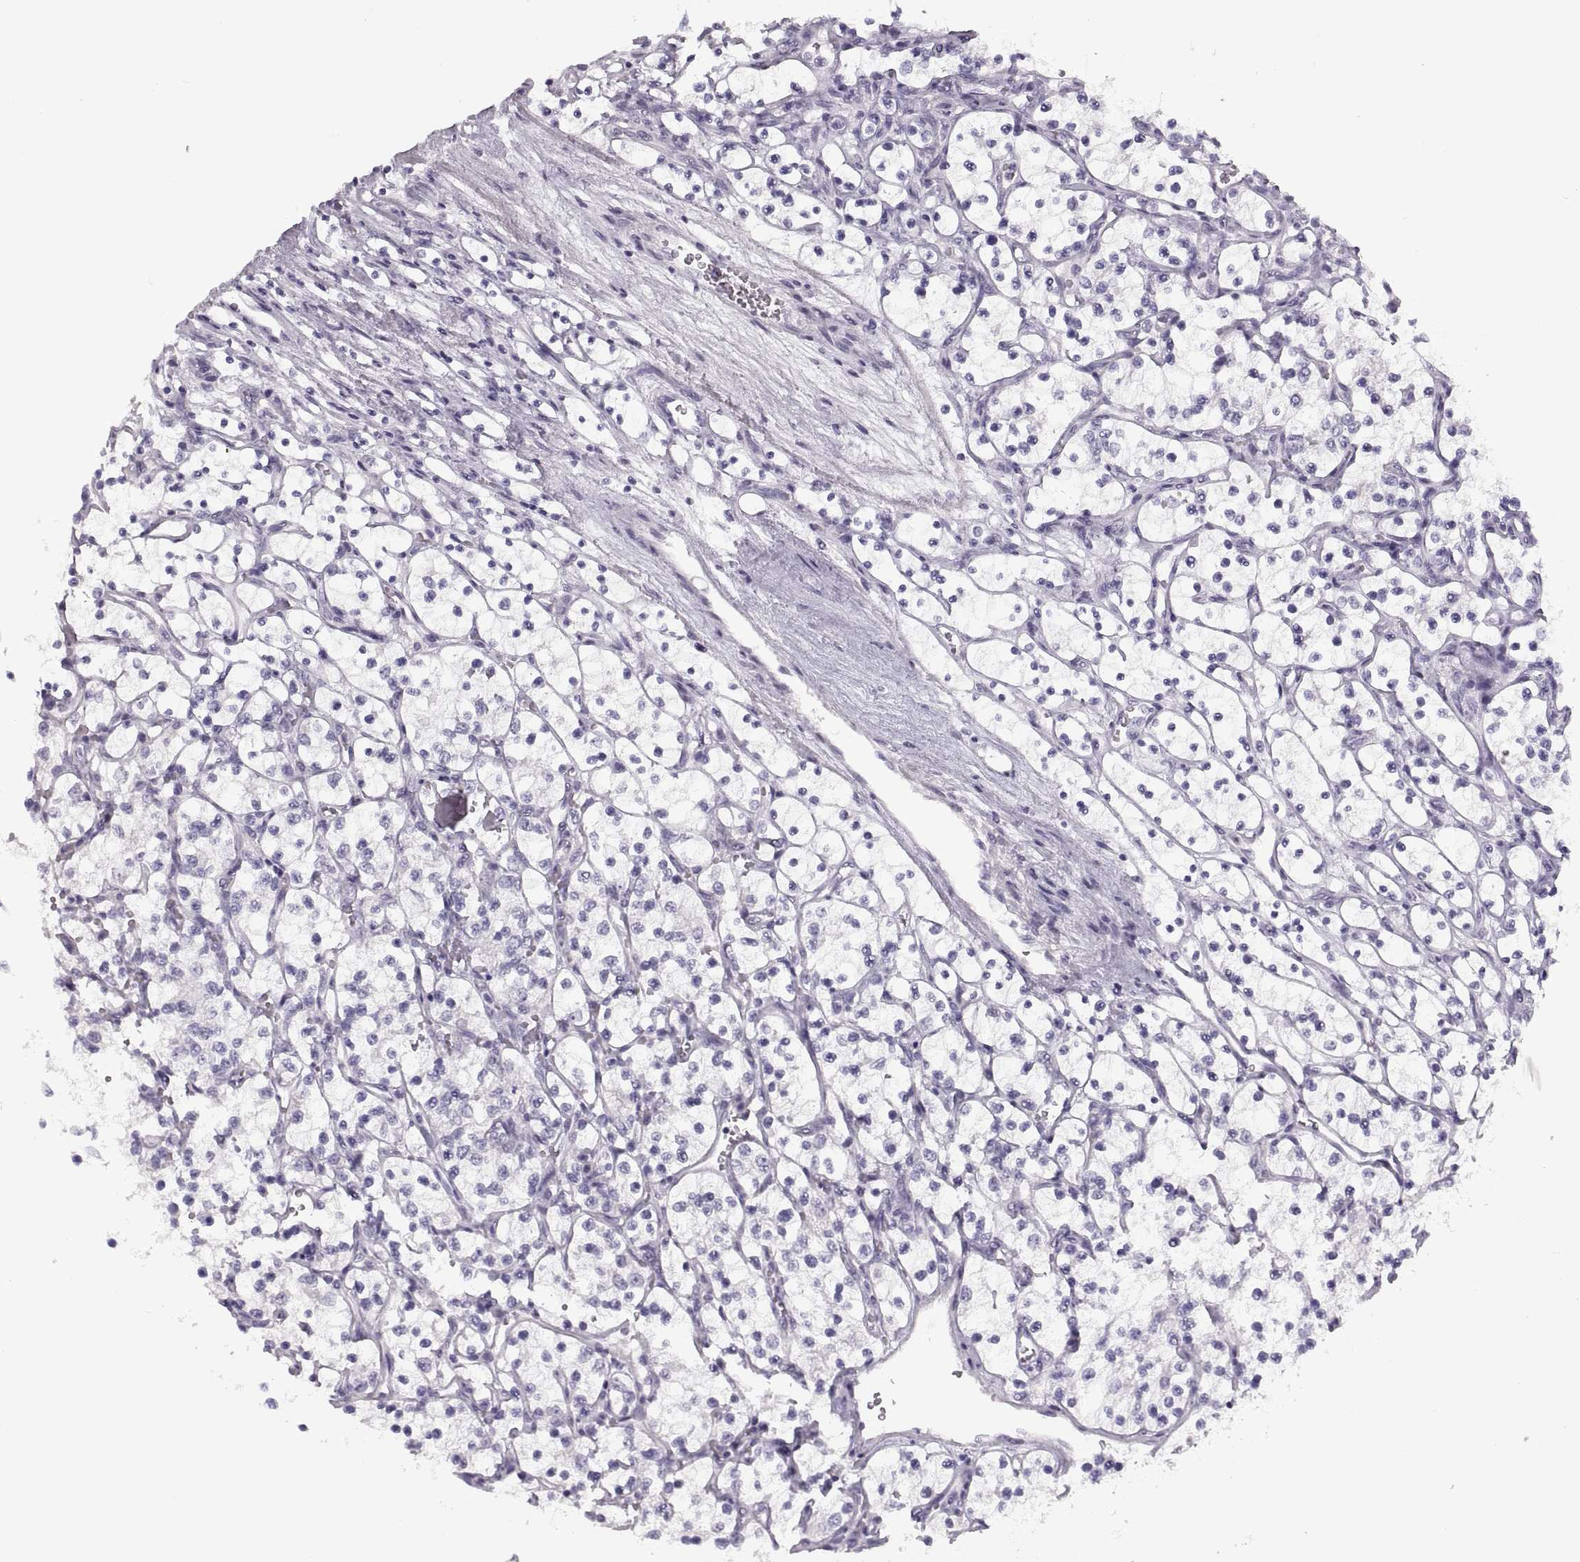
{"staining": {"intensity": "negative", "quantity": "none", "location": "none"}, "tissue": "renal cancer", "cell_type": "Tumor cells", "image_type": "cancer", "snomed": [{"axis": "morphology", "description": "Adenocarcinoma, NOS"}, {"axis": "topography", "description": "Kidney"}], "caption": "DAB (3,3'-diaminobenzidine) immunohistochemical staining of renal adenocarcinoma reveals no significant expression in tumor cells. The staining was performed using DAB to visualize the protein expression in brown, while the nuclei were stained in blue with hematoxylin (Magnification: 20x).", "gene": "C3orf22", "patient": {"sex": "female", "age": 69}}